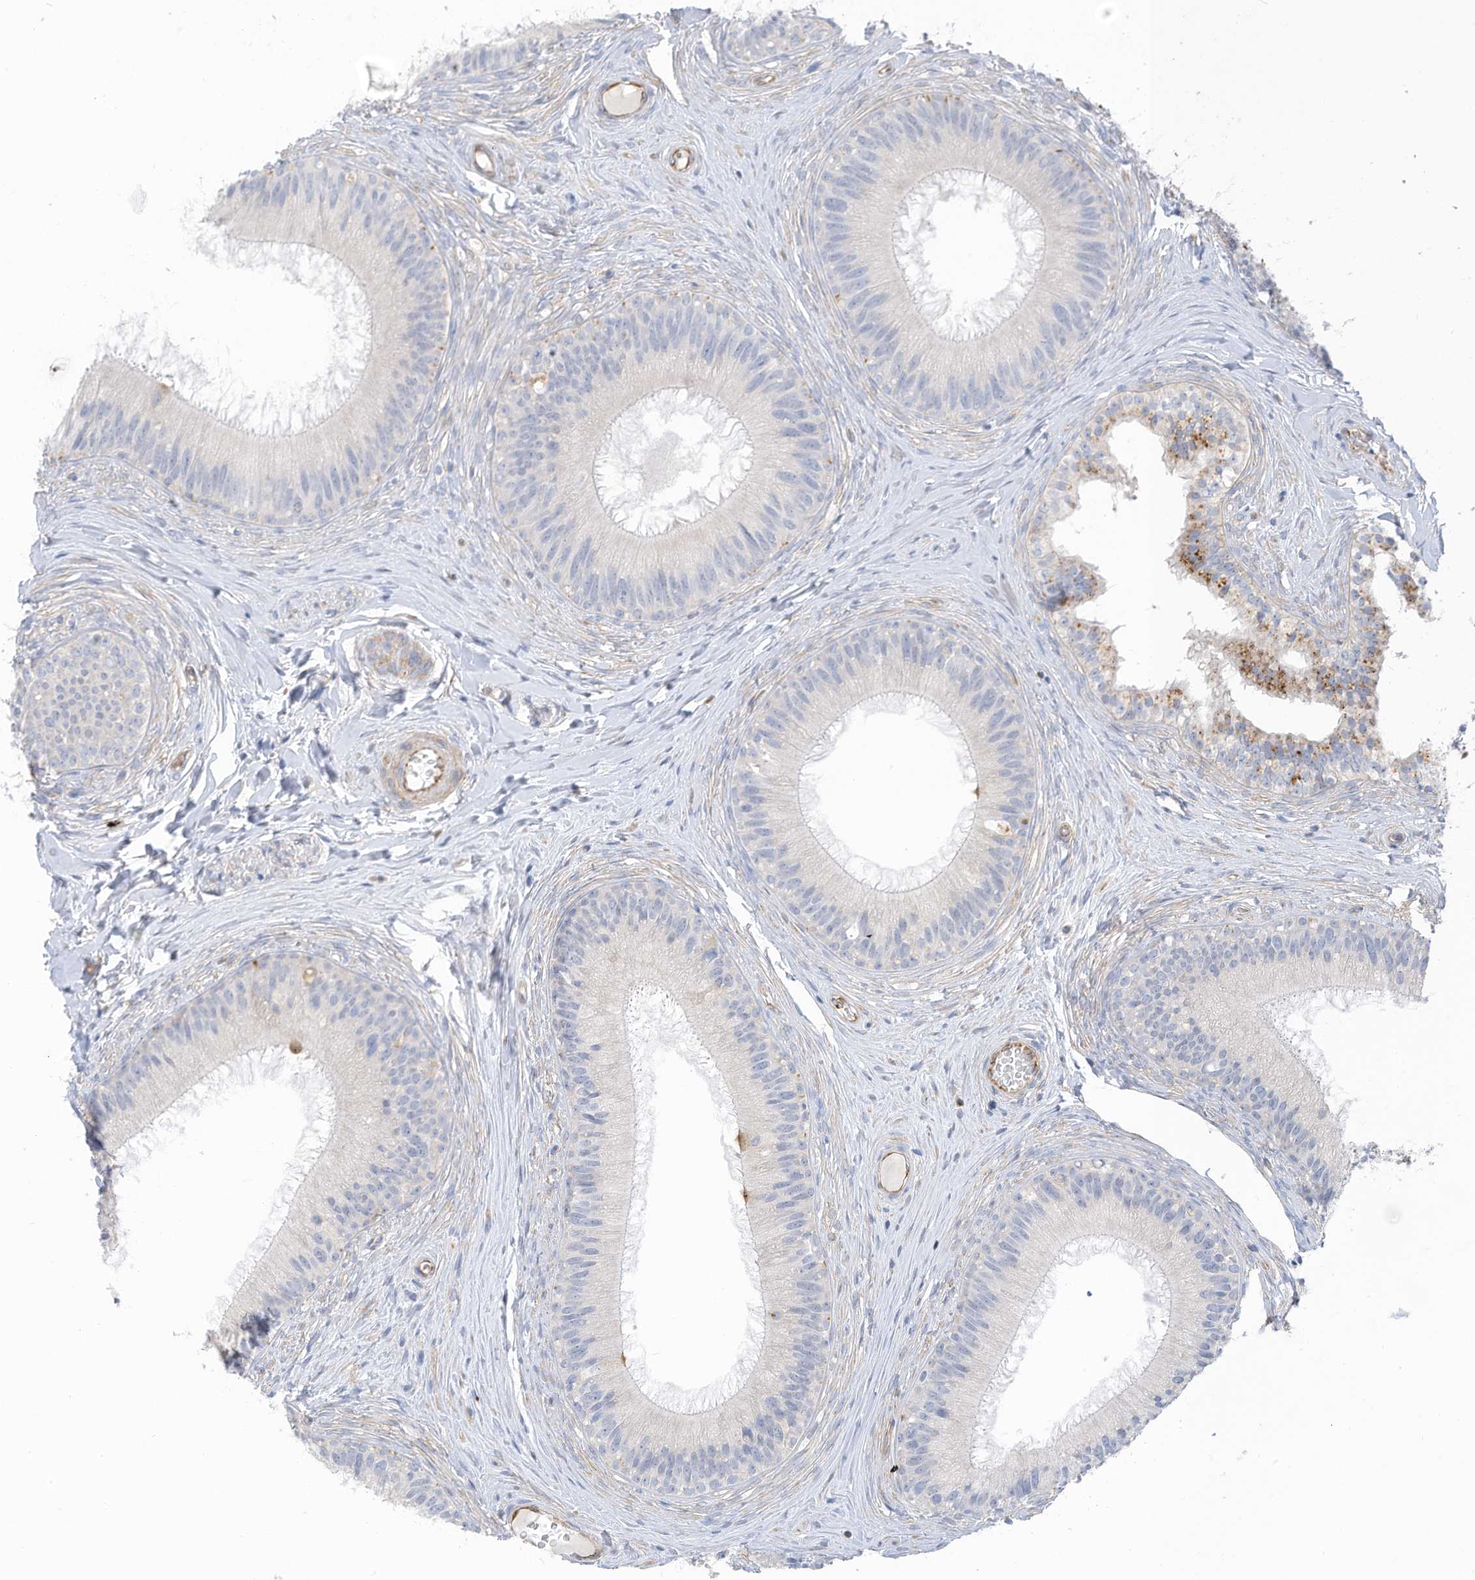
{"staining": {"intensity": "negative", "quantity": "none", "location": "none"}, "tissue": "epididymis", "cell_type": "Glandular cells", "image_type": "normal", "snomed": [{"axis": "morphology", "description": "Normal tissue, NOS"}, {"axis": "topography", "description": "Epididymis"}], "caption": "This is an immunohistochemistry (IHC) photomicrograph of normal epididymis. There is no staining in glandular cells.", "gene": "TAL2", "patient": {"sex": "male", "age": 27}}